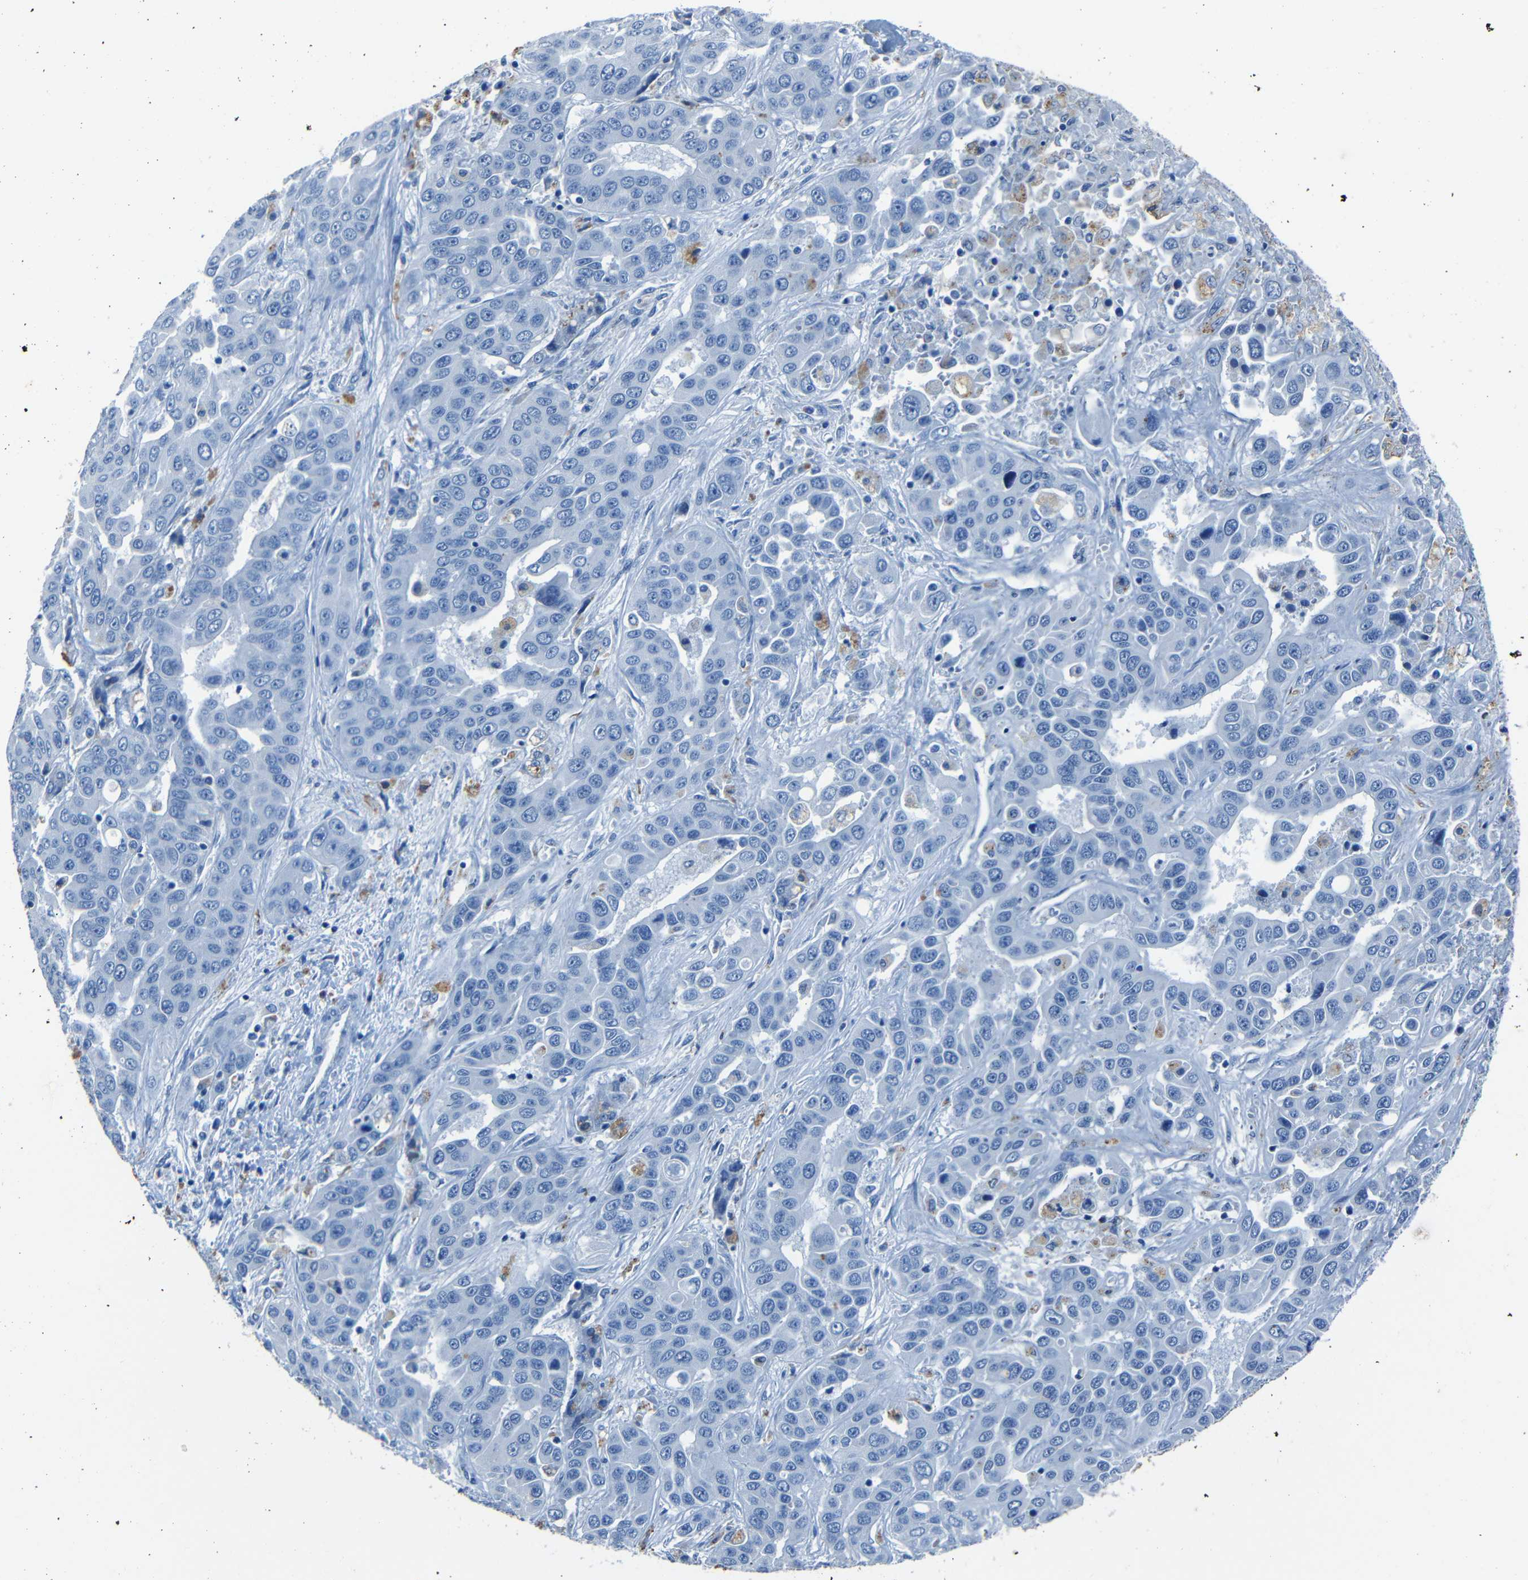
{"staining": {"intensity": "negative", "quantity": "none", "location": "none"}, "tissue": "liver cancer", "cell_type": "Tumor cells", "image_type": "cancer", "snomed": [{"axis": "morphology", "description": "Cholangiocarcinoma"}, {"axis": "topography", "description": "Liver"}], "caption": "DAB (3,3'-diaminobenzidine) immunohistochemical staining of cholangiocarcinoma (liver) shows no significant staining in tumor cells.", "gene": "CLDN11", "patient": {"sex": "female", "age": 52}}